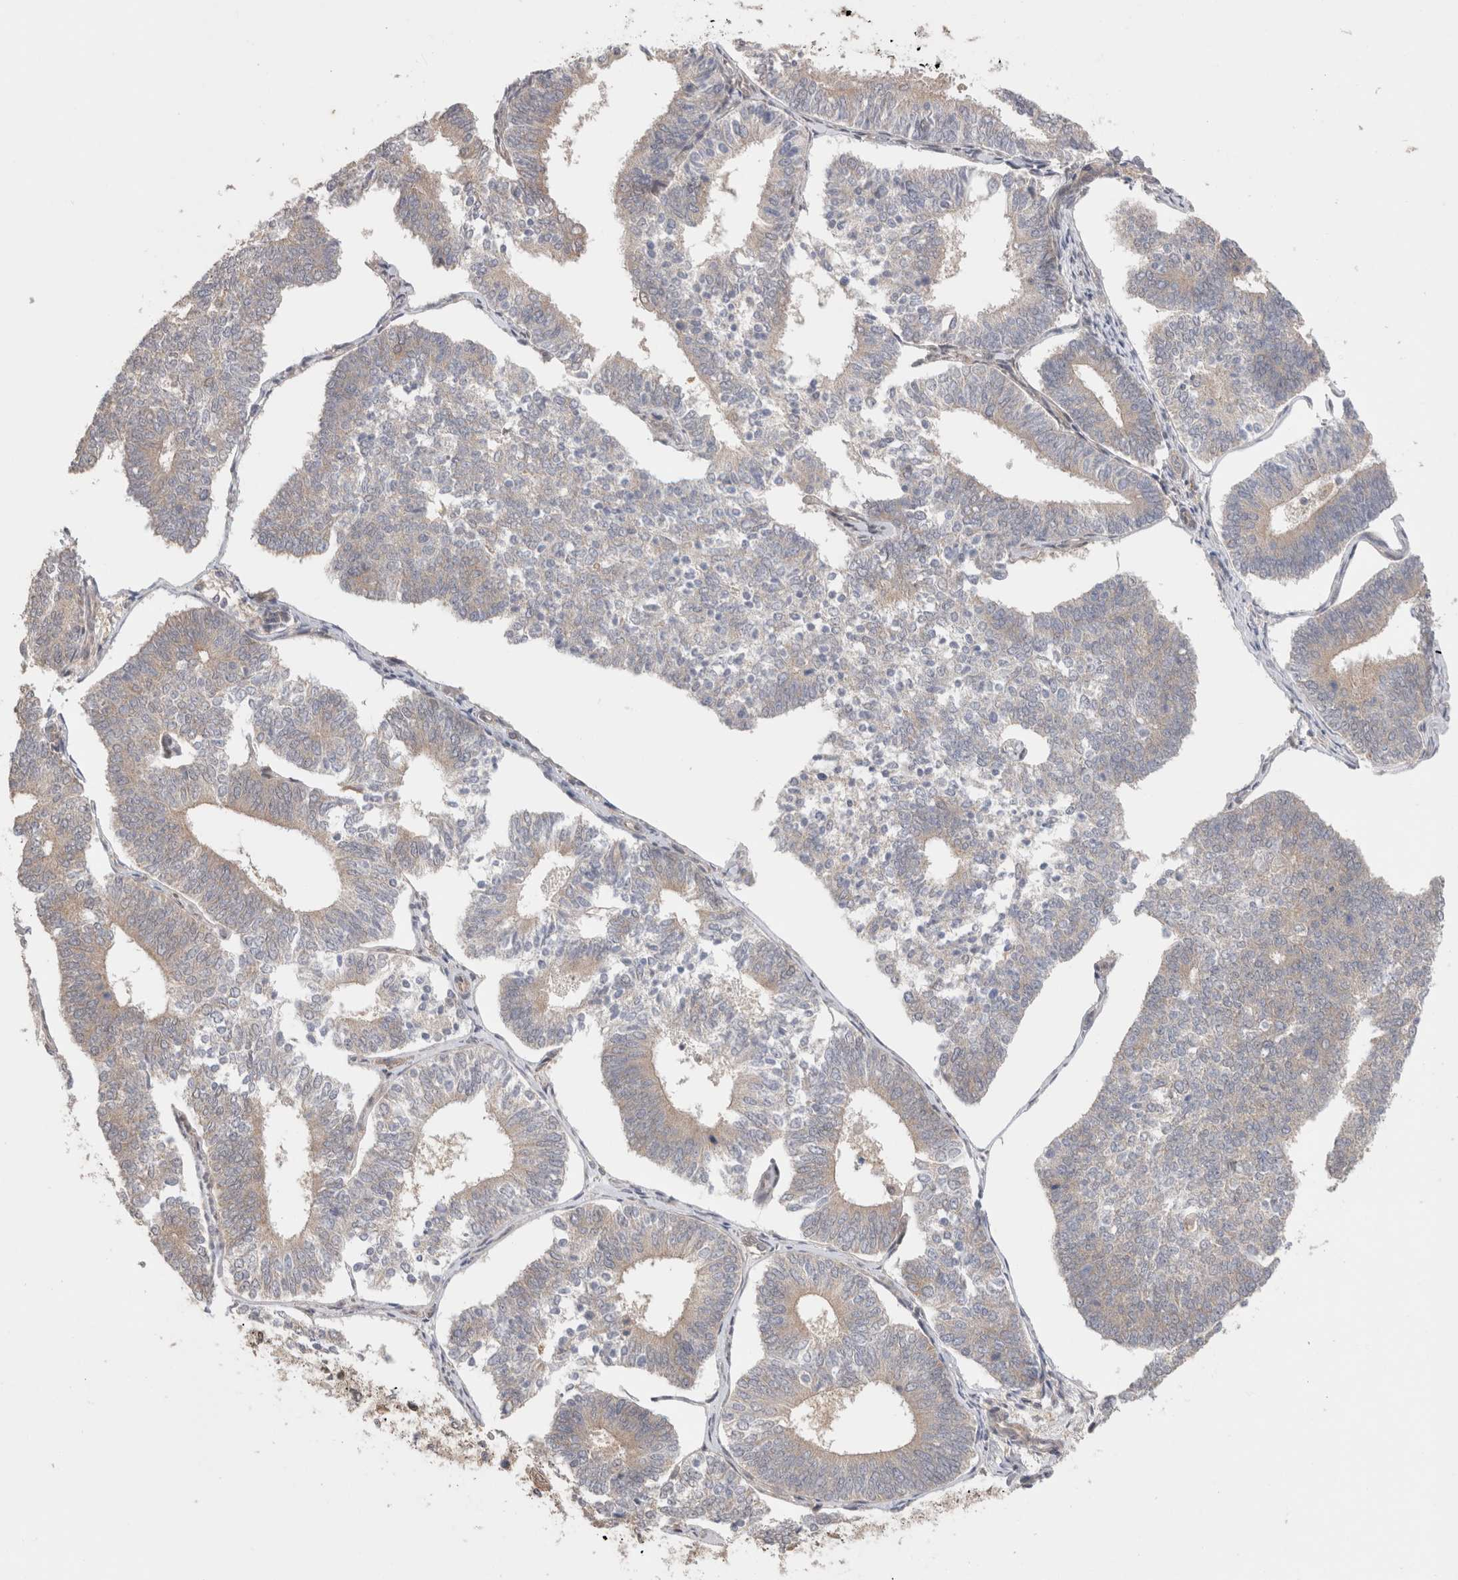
{"staining": {"intensity": "weak", "quantity": "<25%", "location": "cytoplasmic/membranous"}, "tissue": "endometrial cancer", "cell_type": "Tumor cells", "image_type": "cancer", "snomed": [{"axis": "morphology", "description": "Adenocarcinoma, NOS"}, {"axis": "topography", "description": "Endometrium"}], "caption": "Tumor cells show no significant protein expression in adenocarcinoma (endometrial).", "gene": "SLC29A1", "patient": {"sex": "female", "age": 70}}